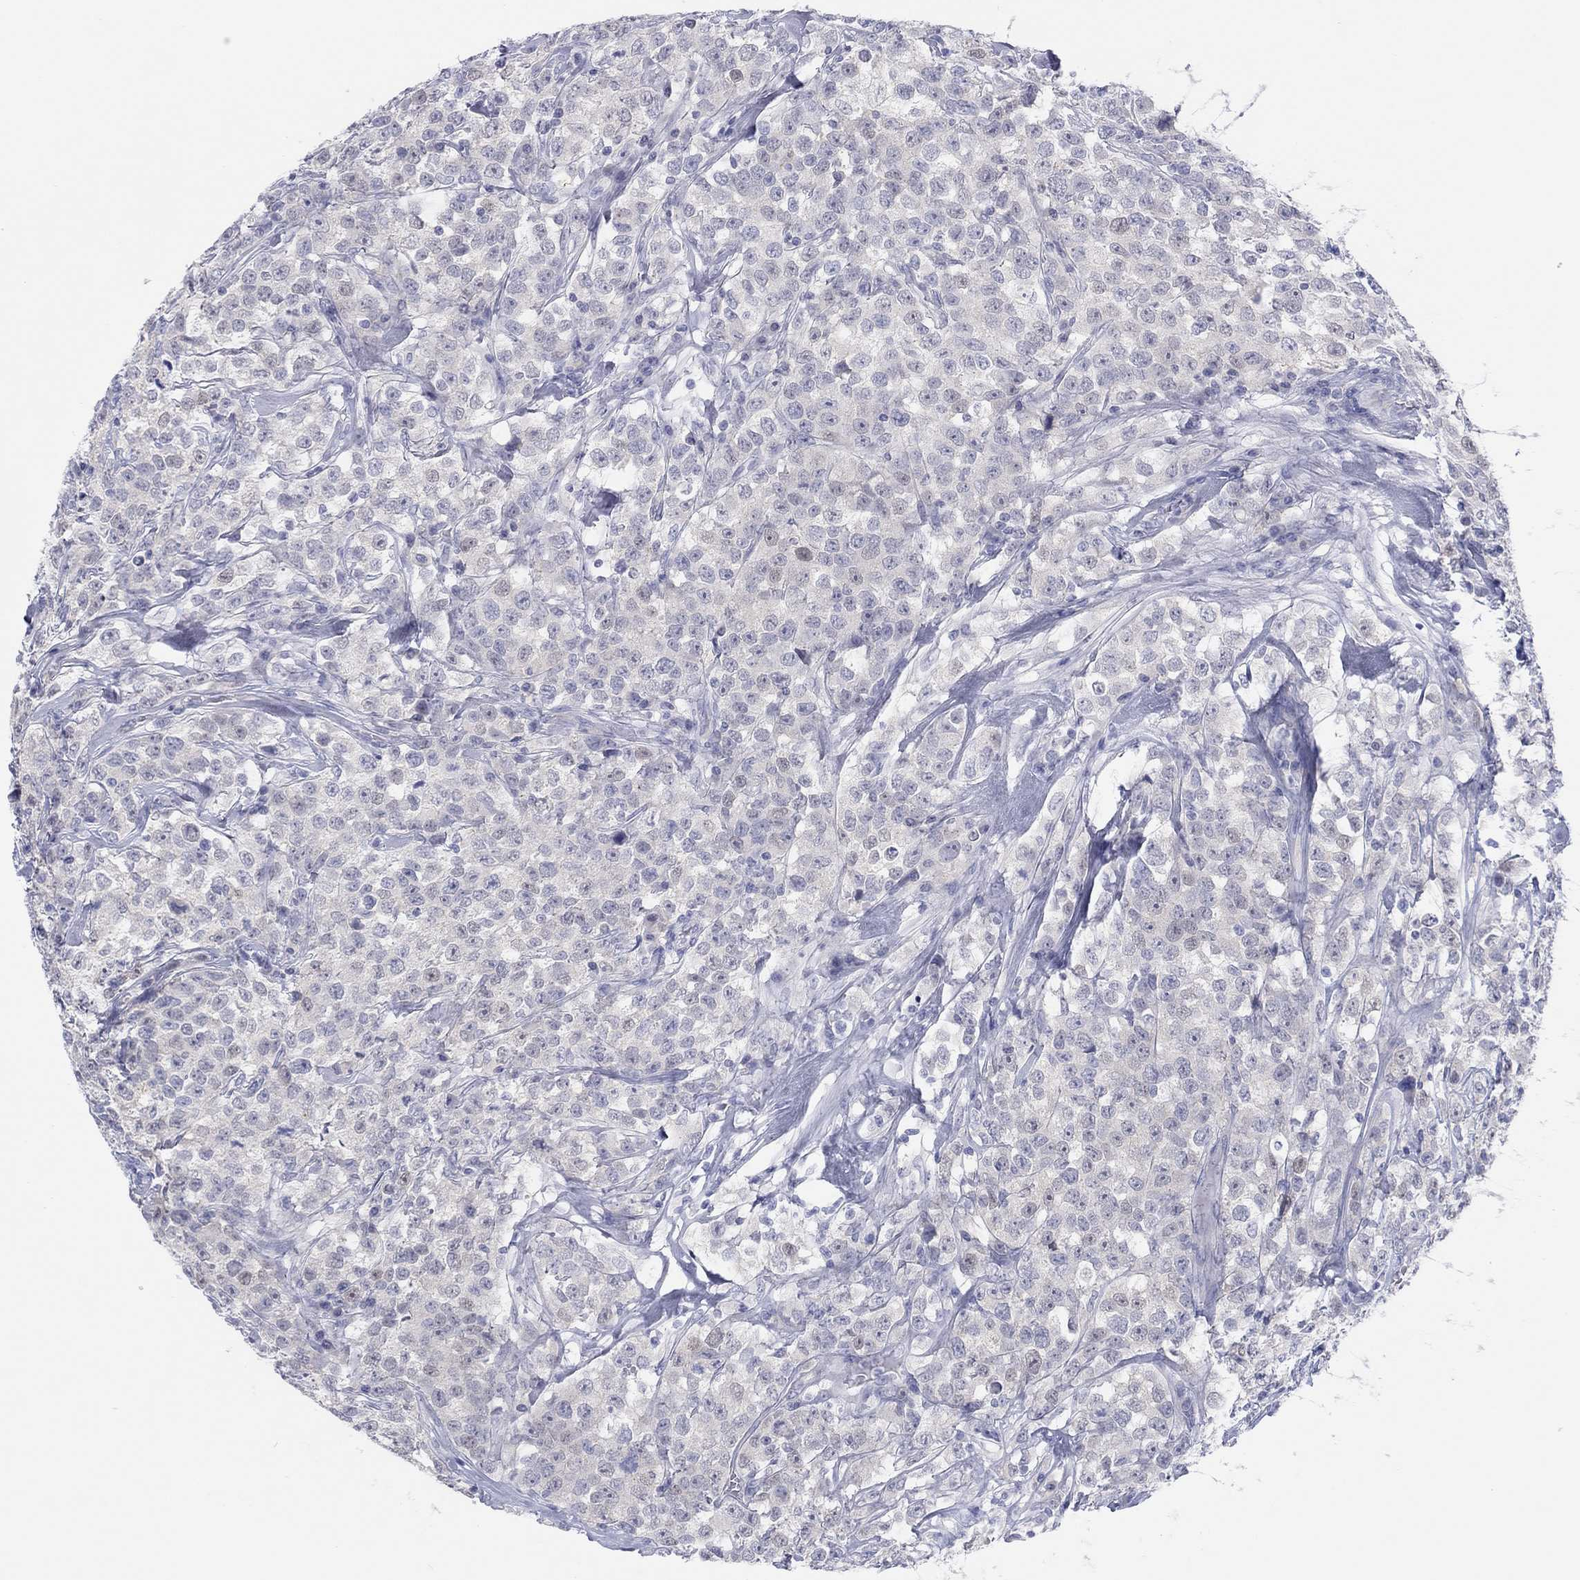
{"staining": {"intensity": "negative", "quantity": "none", "location": "none"}, "tissue": "testis cancer", "cell_type": "Tumor cells", "image_type": "cancer", "snomed": [{"axis": "morphology", "description": "Seminoma, NOS"}, {"axis": "topography", "description": "Testis"}], "caption": "Tumor cells are negative for protein expression in human seminoma (testis). Brightfield microscopy of IHC stained with DAB (brown) and hematoxylin (blue), captured at high magnification.", "gene": "CPNE6", "patient": {"sex": "male", "age": 59}}